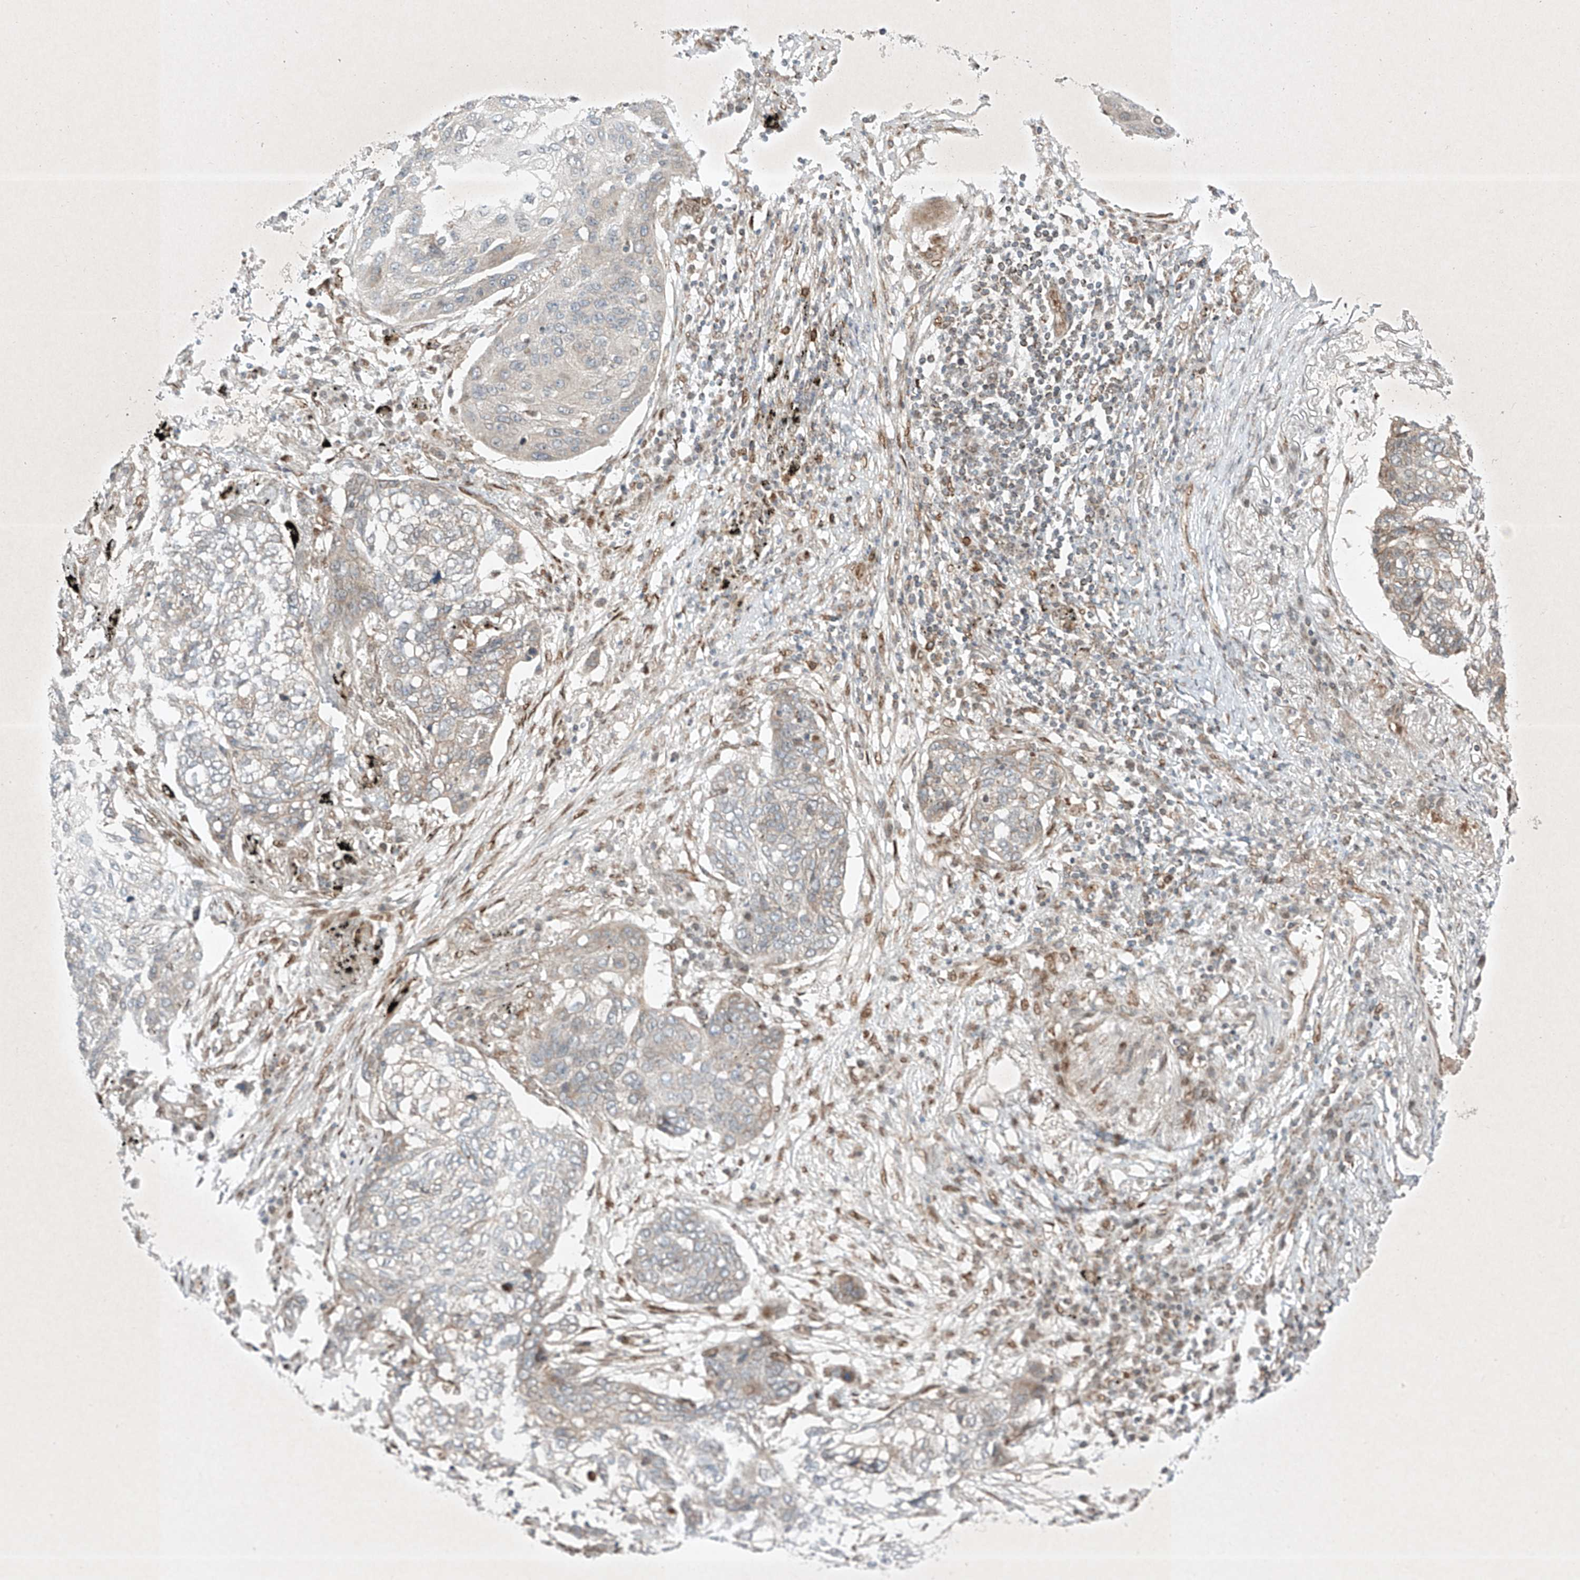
{"staining": {"intensity": "negative", "quantity": "none", "location": "none"}, "tissue": "lung cancer", "cell_type": "Tumor cells", "image_type": "cancer", "snomed": [{"axis": "morphology", "description": "Squamous cell carcinoma, NOS"}, {"axis": "topography", "description": "Lung"}], "caption": "DAB (3,3'-diaminobenzidine) immunohistochemical staining of human lung squamous cell carcinoma shows no significant staining in tumor cells.", "gene": "EPG5", "patient": {"sex": "female", "age": 63}}